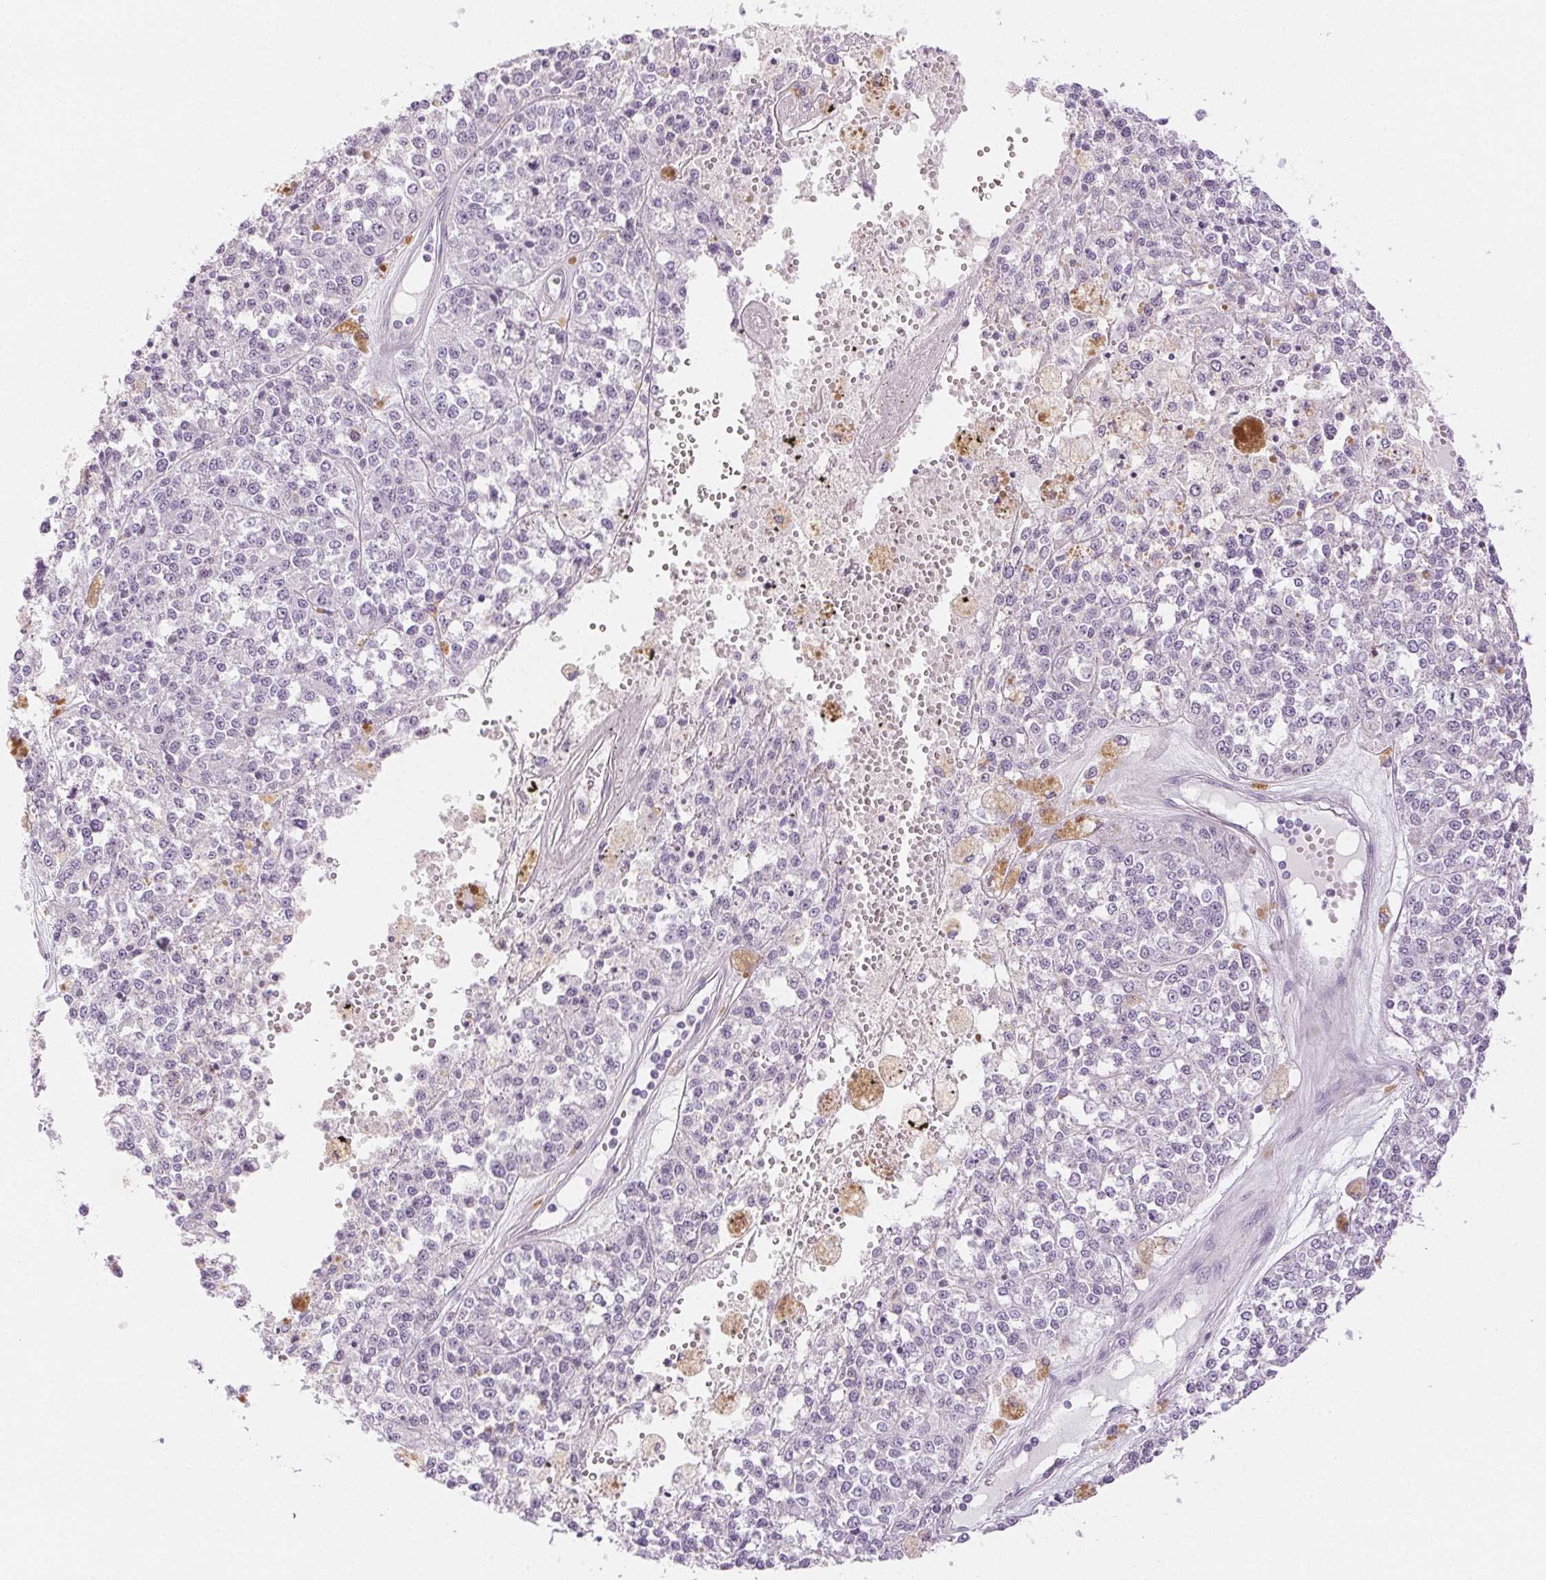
{"staining": {"intensity": "negative", "quantity": "none", "location": "none"}, "tissue": "melanoma", "cell_type": "Tumor cells", "image_type": "cancer", "snomed": [{"axis": "morphology", "description": "Malignant melanoma, Metastatic site"}, {"axis": "topography", "description": "Lymph node"}], "caption": "Tumor cells show no significant staining in malignant melanoma (metastatic site). (Immunohistochemistry, brightfield microscopy, high magnification).", "gene": "SLC5A2", "patient": {"sex": "female", "age": 64}}